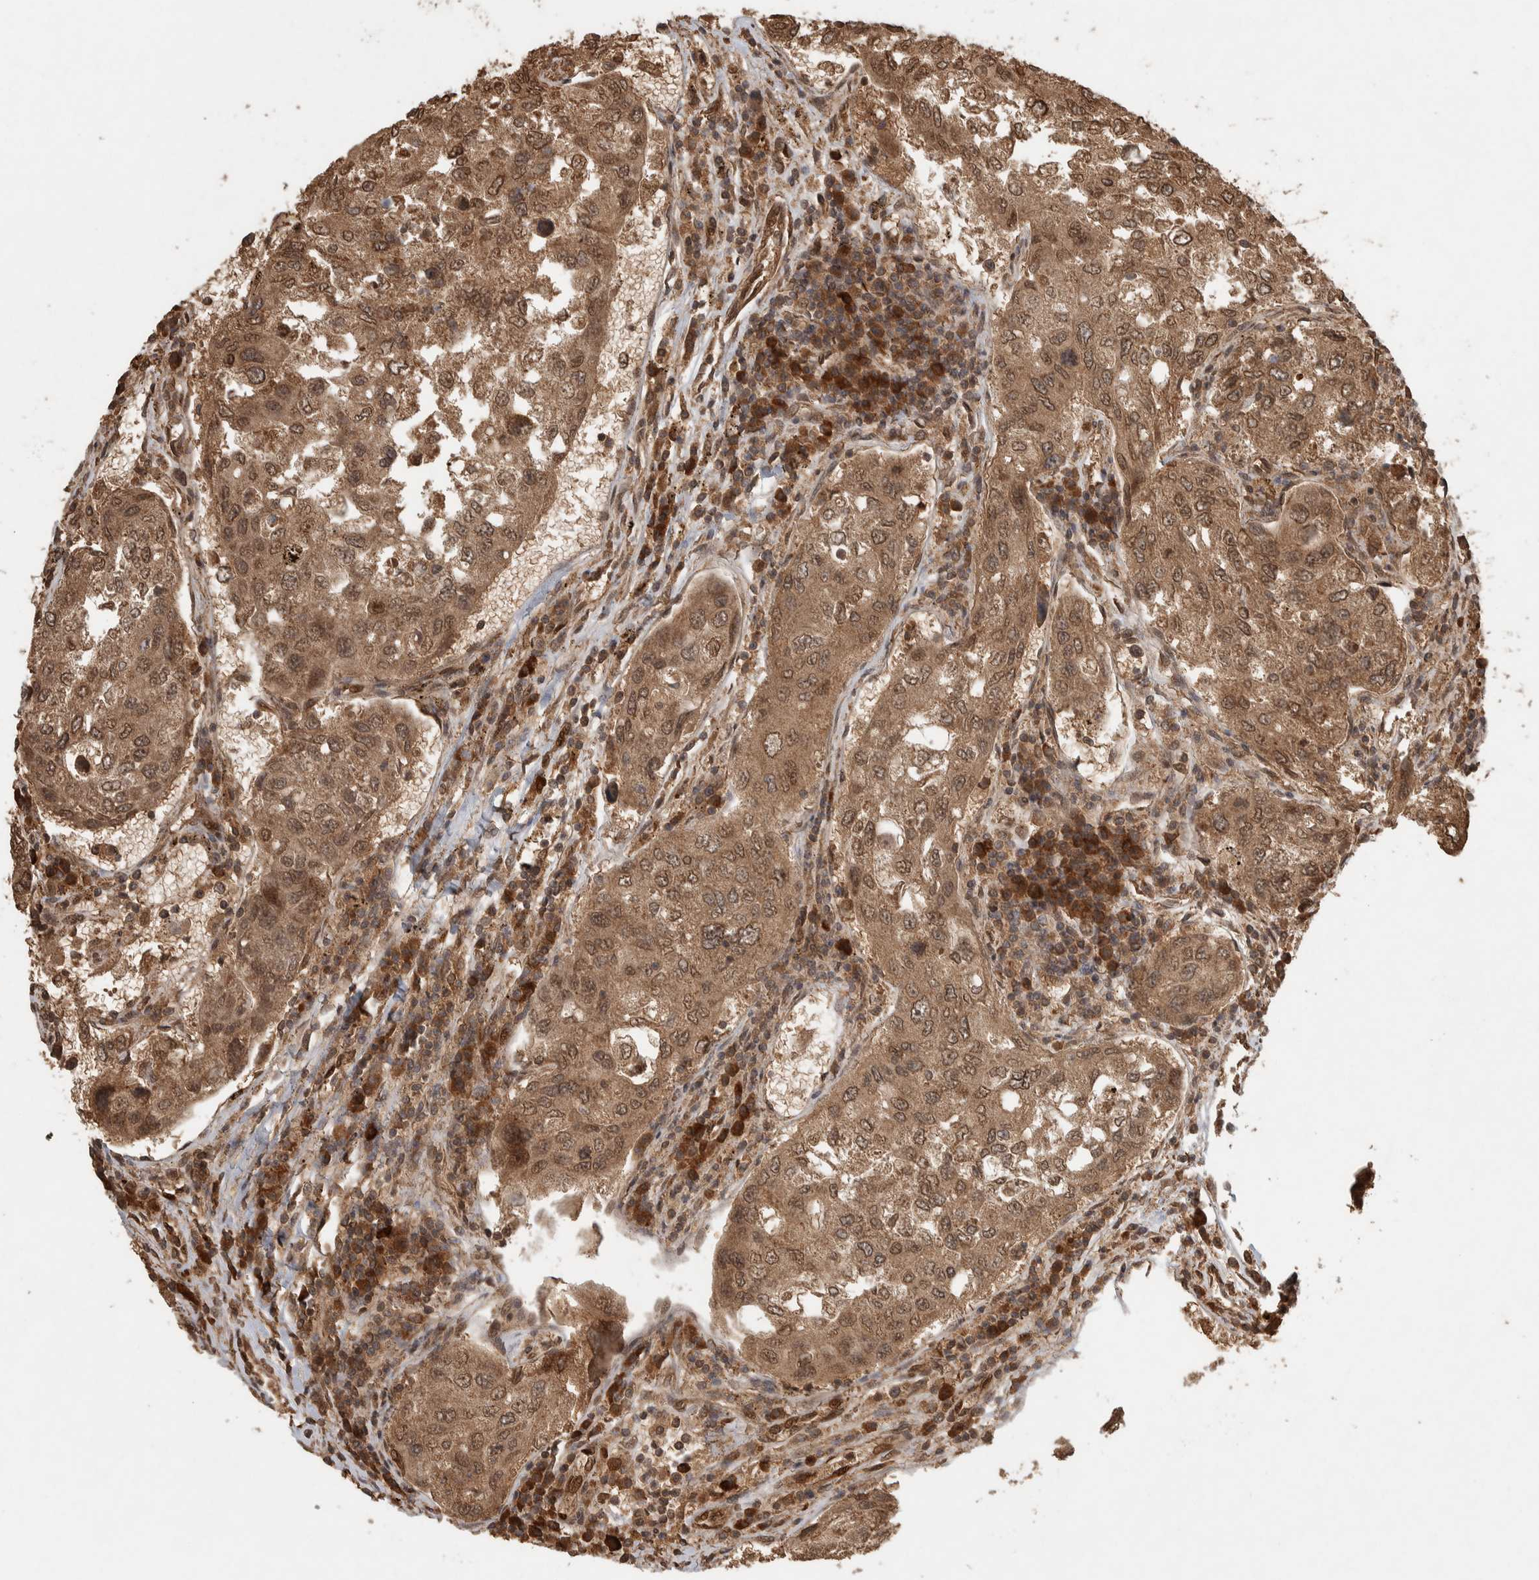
{"staining": {"intensity": "moderate", "quantity": ">75%", "location": "cytoplasmic/membranous,nuclear"}, "tissue": "urothelial cancer", "cell_type": "Tumor cells", "image_type": "cancer", "snomed": [{"axis": "morphology", "description": "Urothelial carcinoma, High grade"}, {"axis": "topography", "description": "Lymph node"}, {"axis": "topography", "description": "Urinary bladder"}], "caption": "A histopathology image of urothelial carcinoma (high-grade) stained for a protein exhibits moderate cytoplasmic/membranous and nuclear brown staining in tumor cells.", "gene": "CNTROB", "patient": {"sex": "male", "age": 51}}